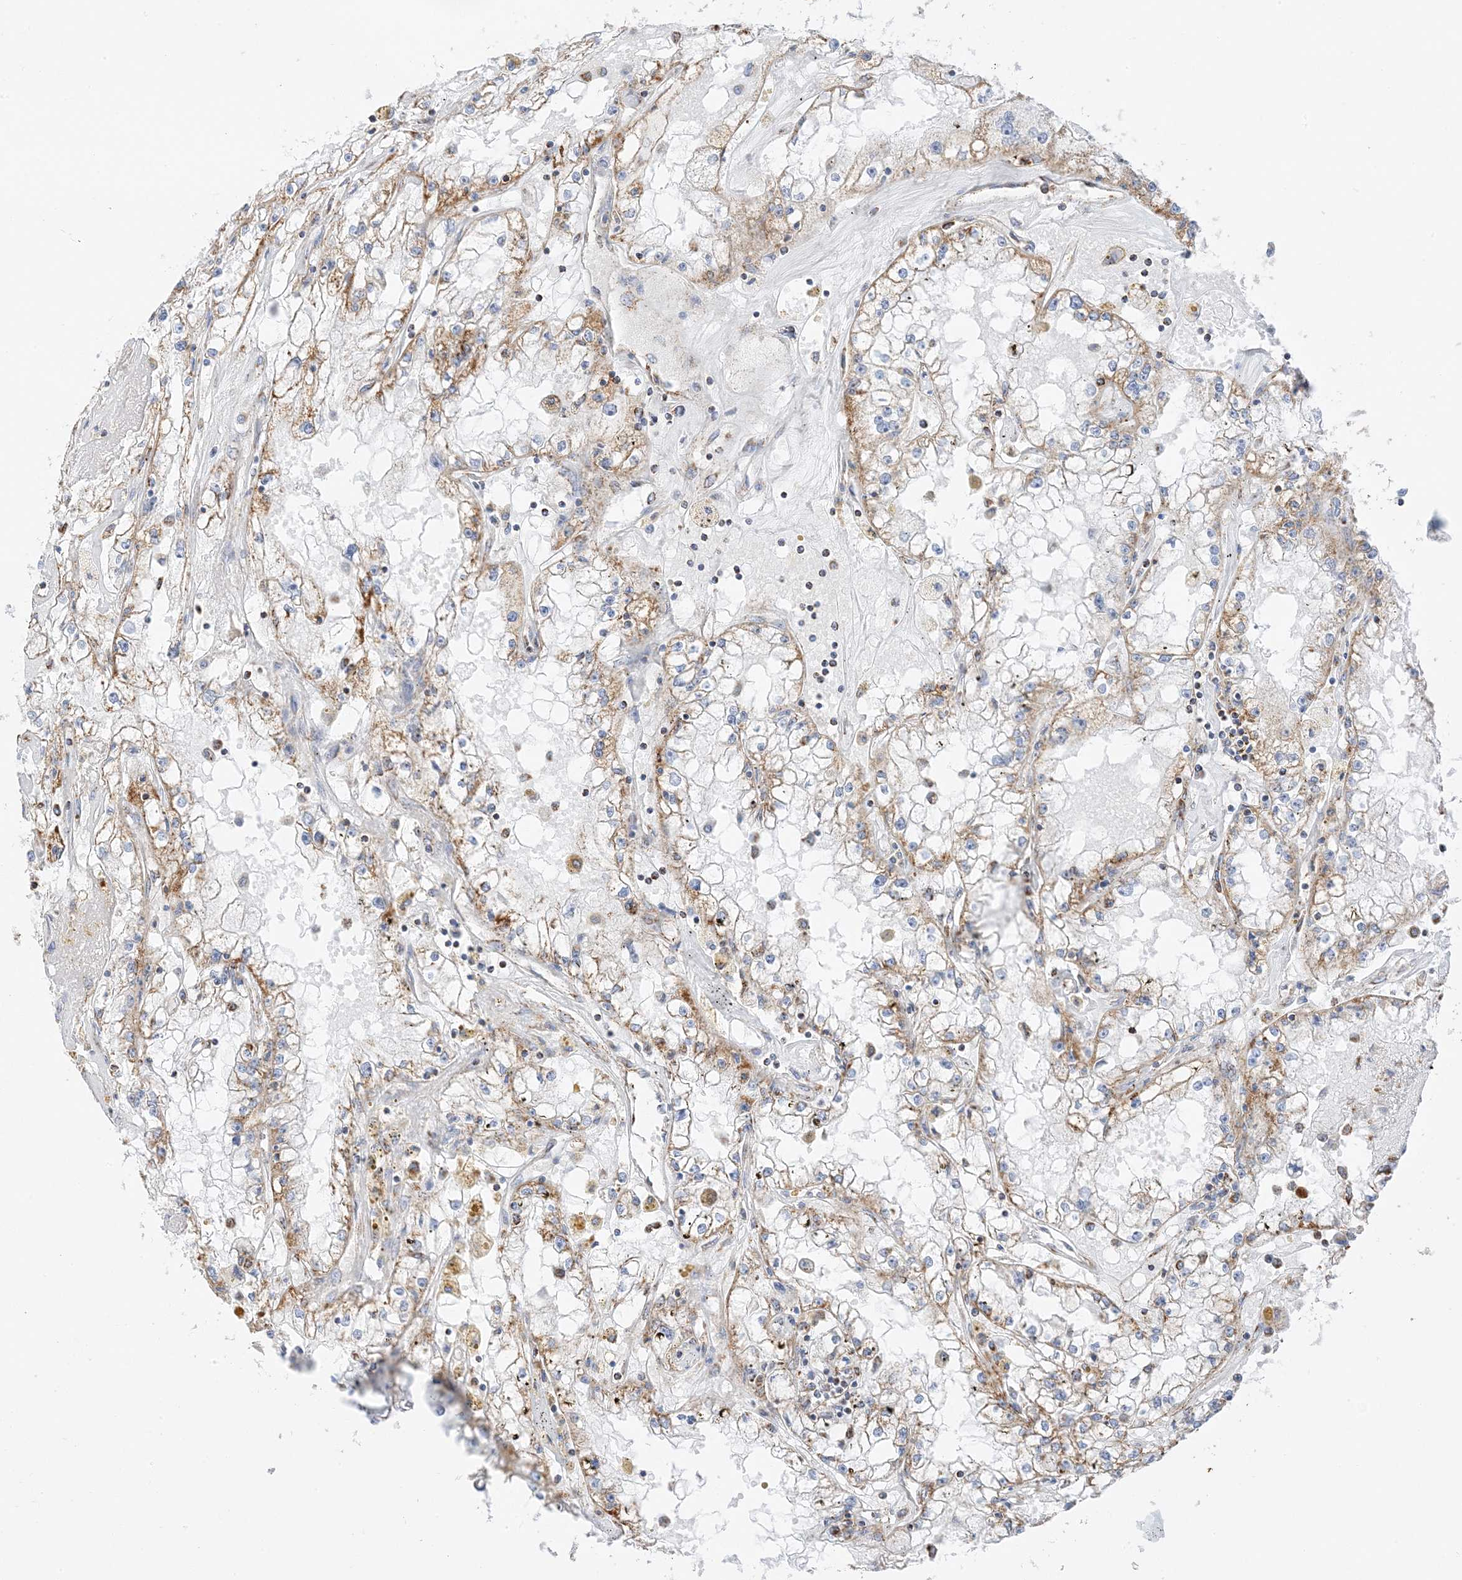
{"staining": {"intensity": "moderate", "quantity": ">75%", "location": "cytoplasmic/membranous"}, "tissue": "renal cancer", "cell_type": "Tumor cells", "image_type": "cancer", "snomed": [{"axis": "morphology", "description": "Adenocarcinoma, NOS"}, {"axis": "topography", "description": "Kidney"}], "caption": "Immunohistochemical staining of adenocarcinoma (renal) demonstrates medium levels of moderate cytoplasmic/membranous expression in about >75% of tumor cells. The staining is performed using DAB (3,3'-diaminobenzidine) brown chromogen to label protein expression. The nuclei are counter-stained blue using hematoxylin.", "gene": "CAPN13", "patient": {"sex": "male", "age": 56}}